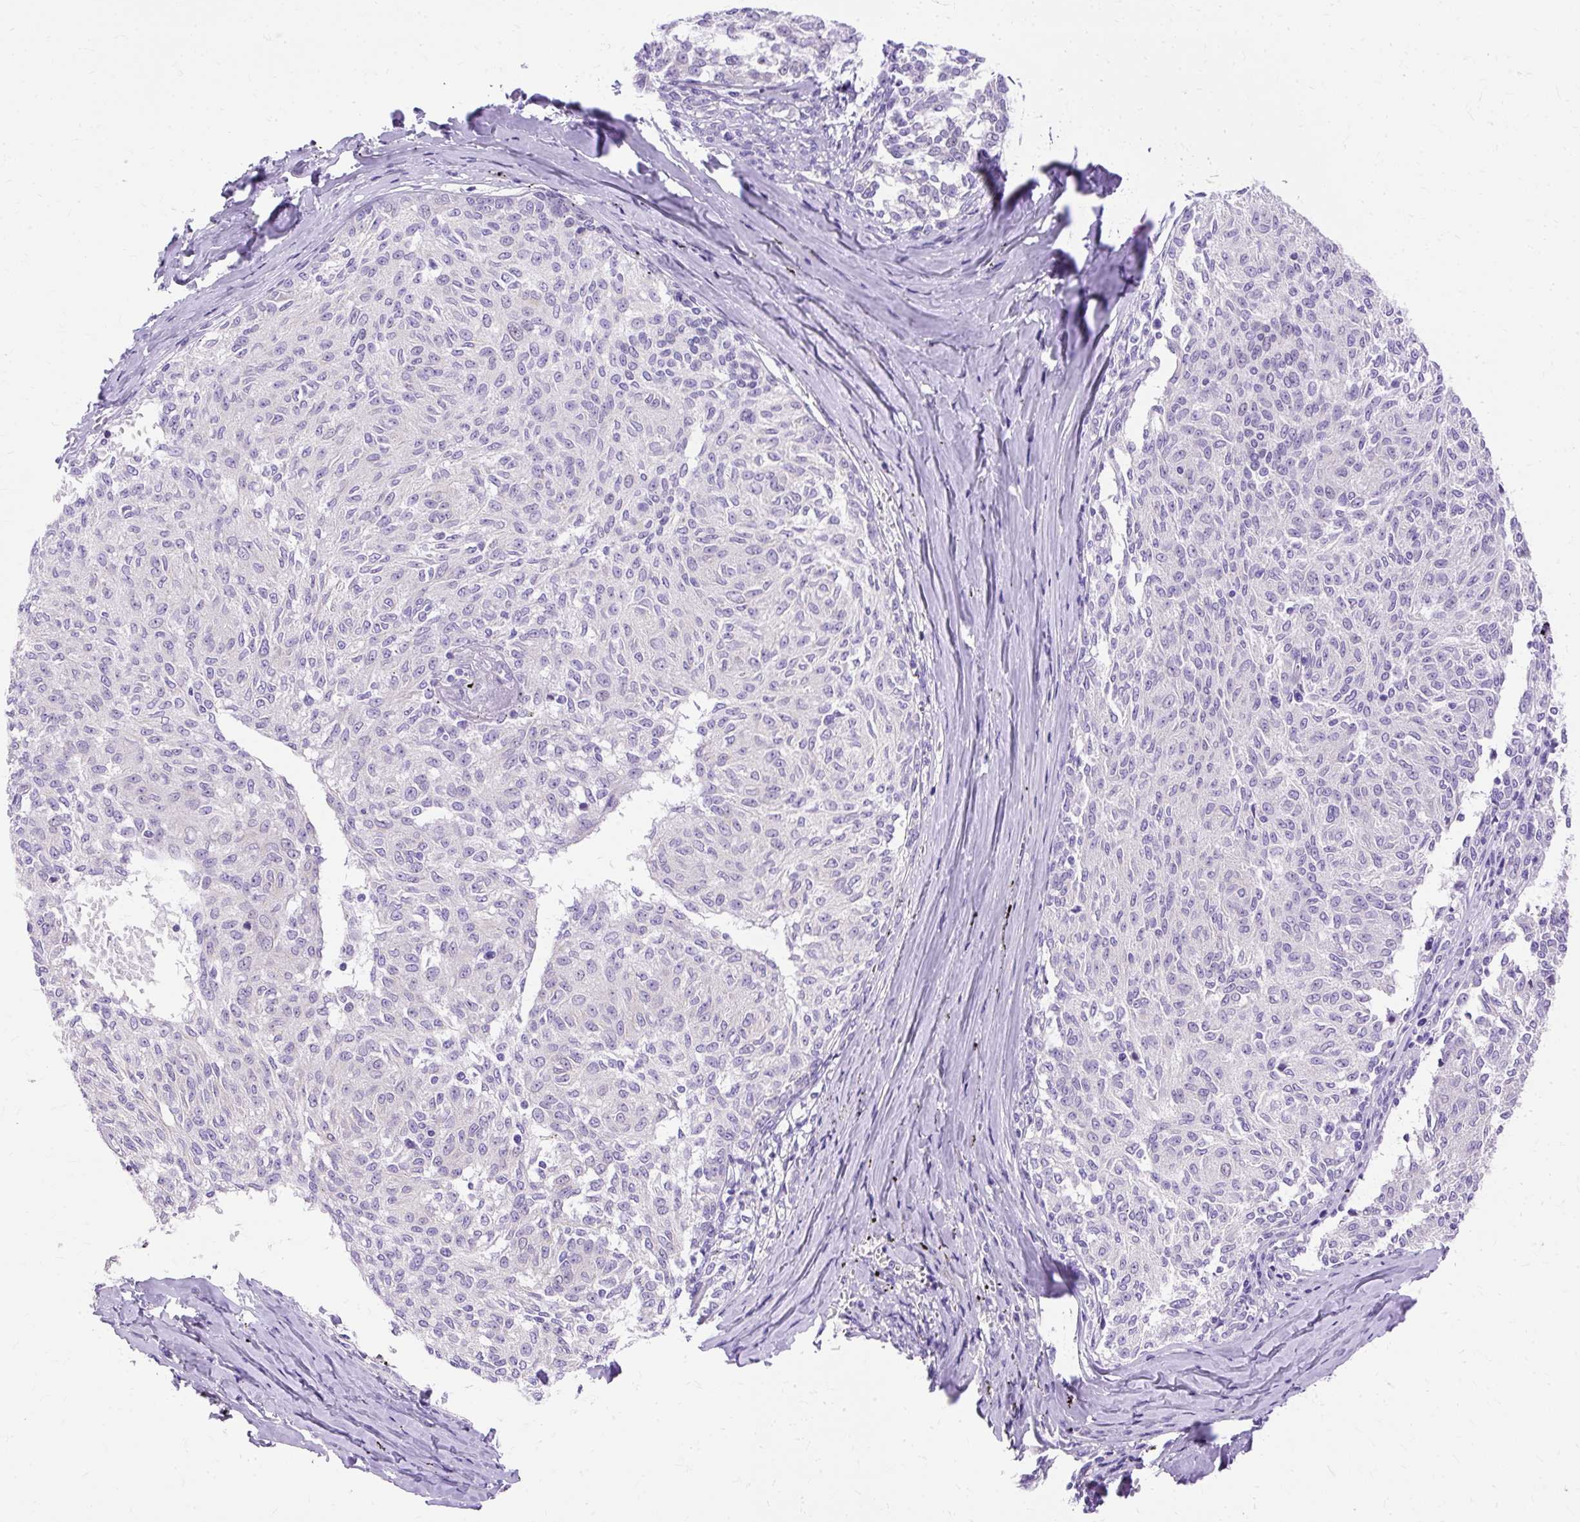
{"staining": {"intensity": "negative", "quantity": "none", "location": "none"}, "tissue": "melanoma", "cell_type": "Tumor cells", "image_type": "cancer", "snomed": [{"axis": "morphology", "description": "Malignant melanoma, NOS"}, {"axis": "topography", "description": "Skin"}], "caption": "DAB immunohistochemical staining of malignant melanoma displays no significant expression in tumor cells. (DAB (3,3'-diaminobenzidine) immunohistochemistry (IHC), high magnification).", "gene": "MYO6", "patient": {"sex": "female", "age": 72}}